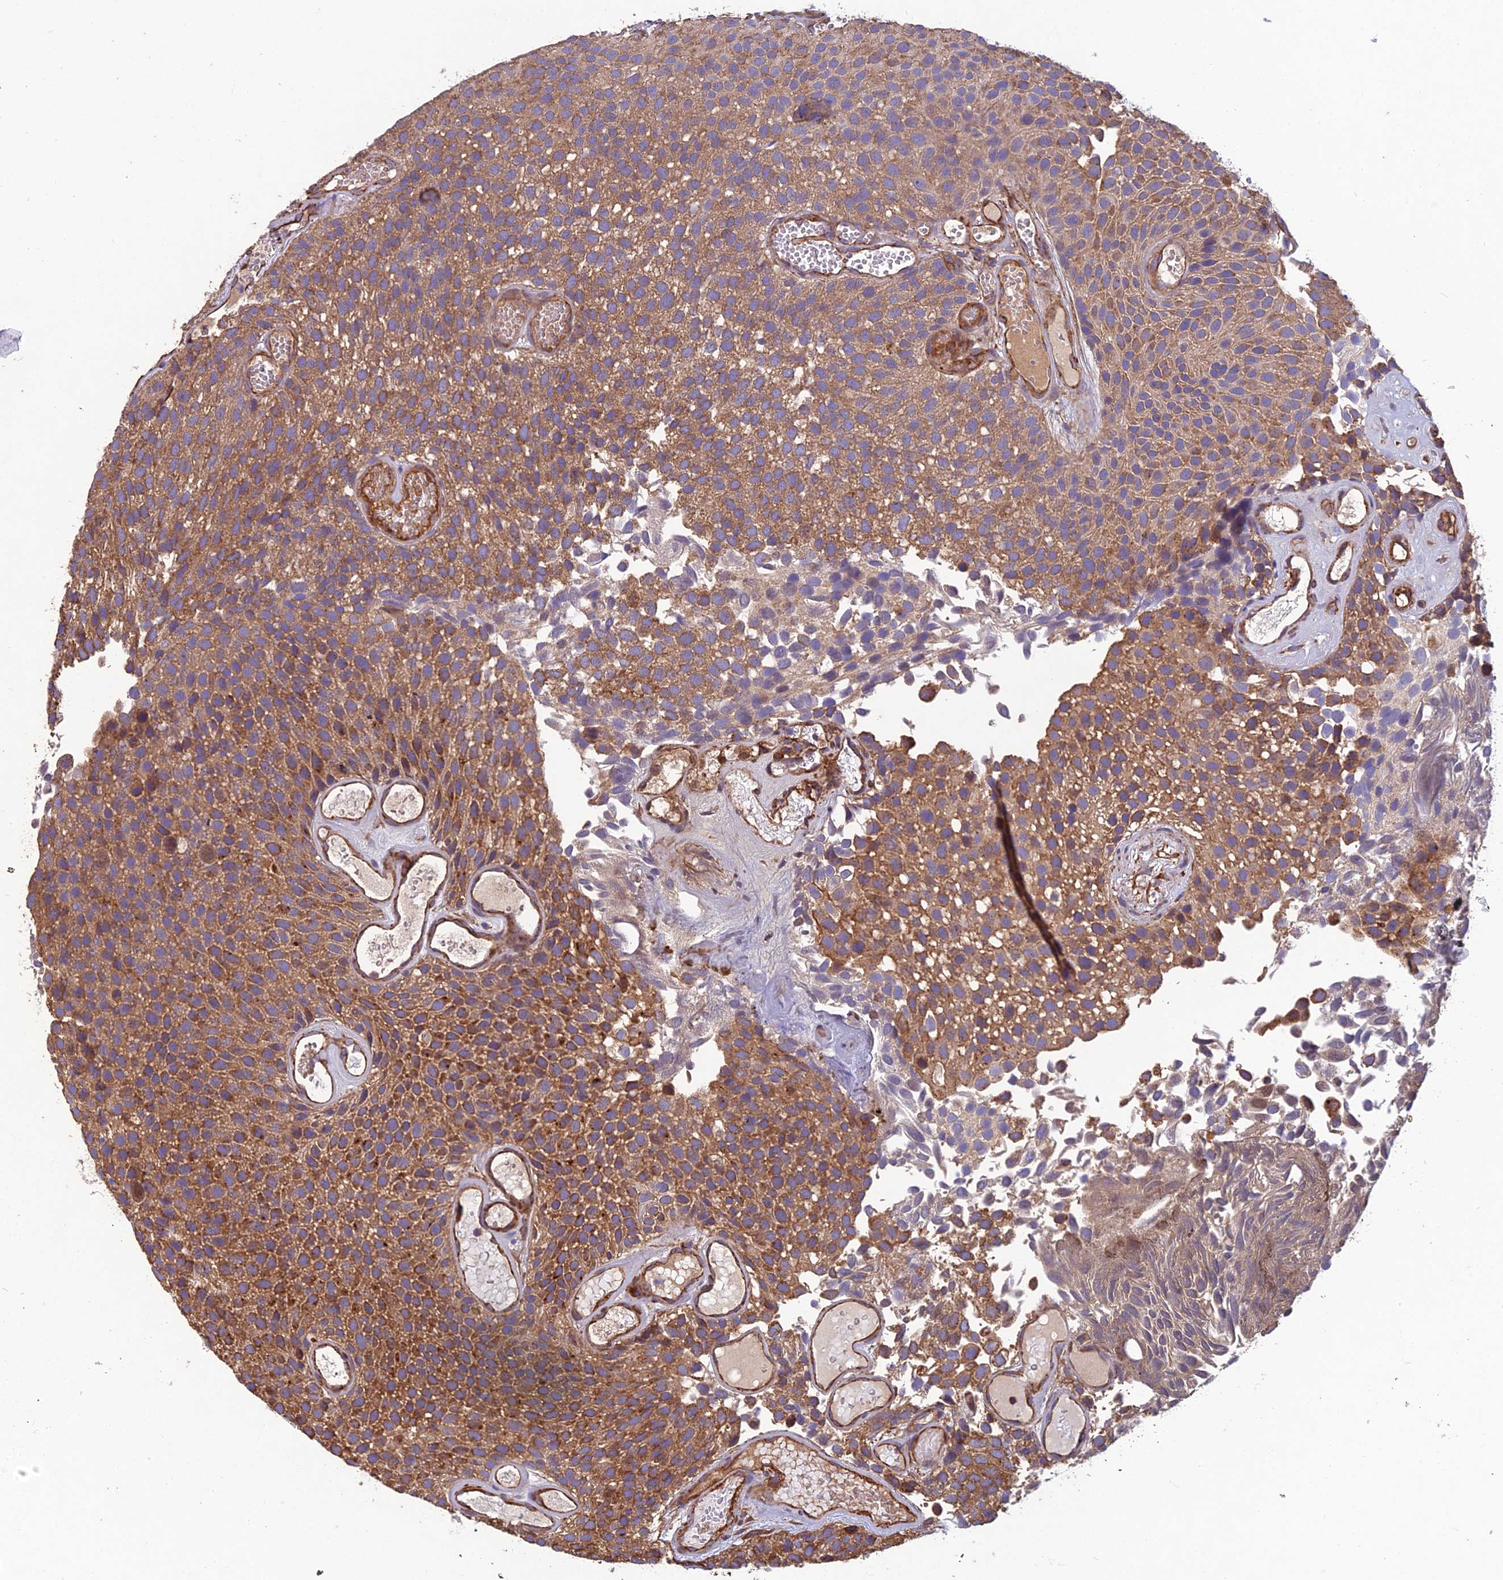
{"staining": {"intensity": "moderate", "quantity": ">75%", "location": "cytoplasmic/membranous"}, "tissue": "urothelial cancer", "cell_type": "Tumor cells", "image_type": "cancer", "snomed": [{"axis": "morphology", "description": "Urothelial carcinoma, Low grade"}, {"axis": "topography", "description": "Urinary bladder"}], "caption": "The micrograph exhibits immunohistochemical staining of low-grade urothelial carcinoma. There is moderate cytoplasmic/membranous positivity is present in approximately >75% of tumor cells.", "gene": "SPDL1", "patient": {"sex": "male", "age": 89}}